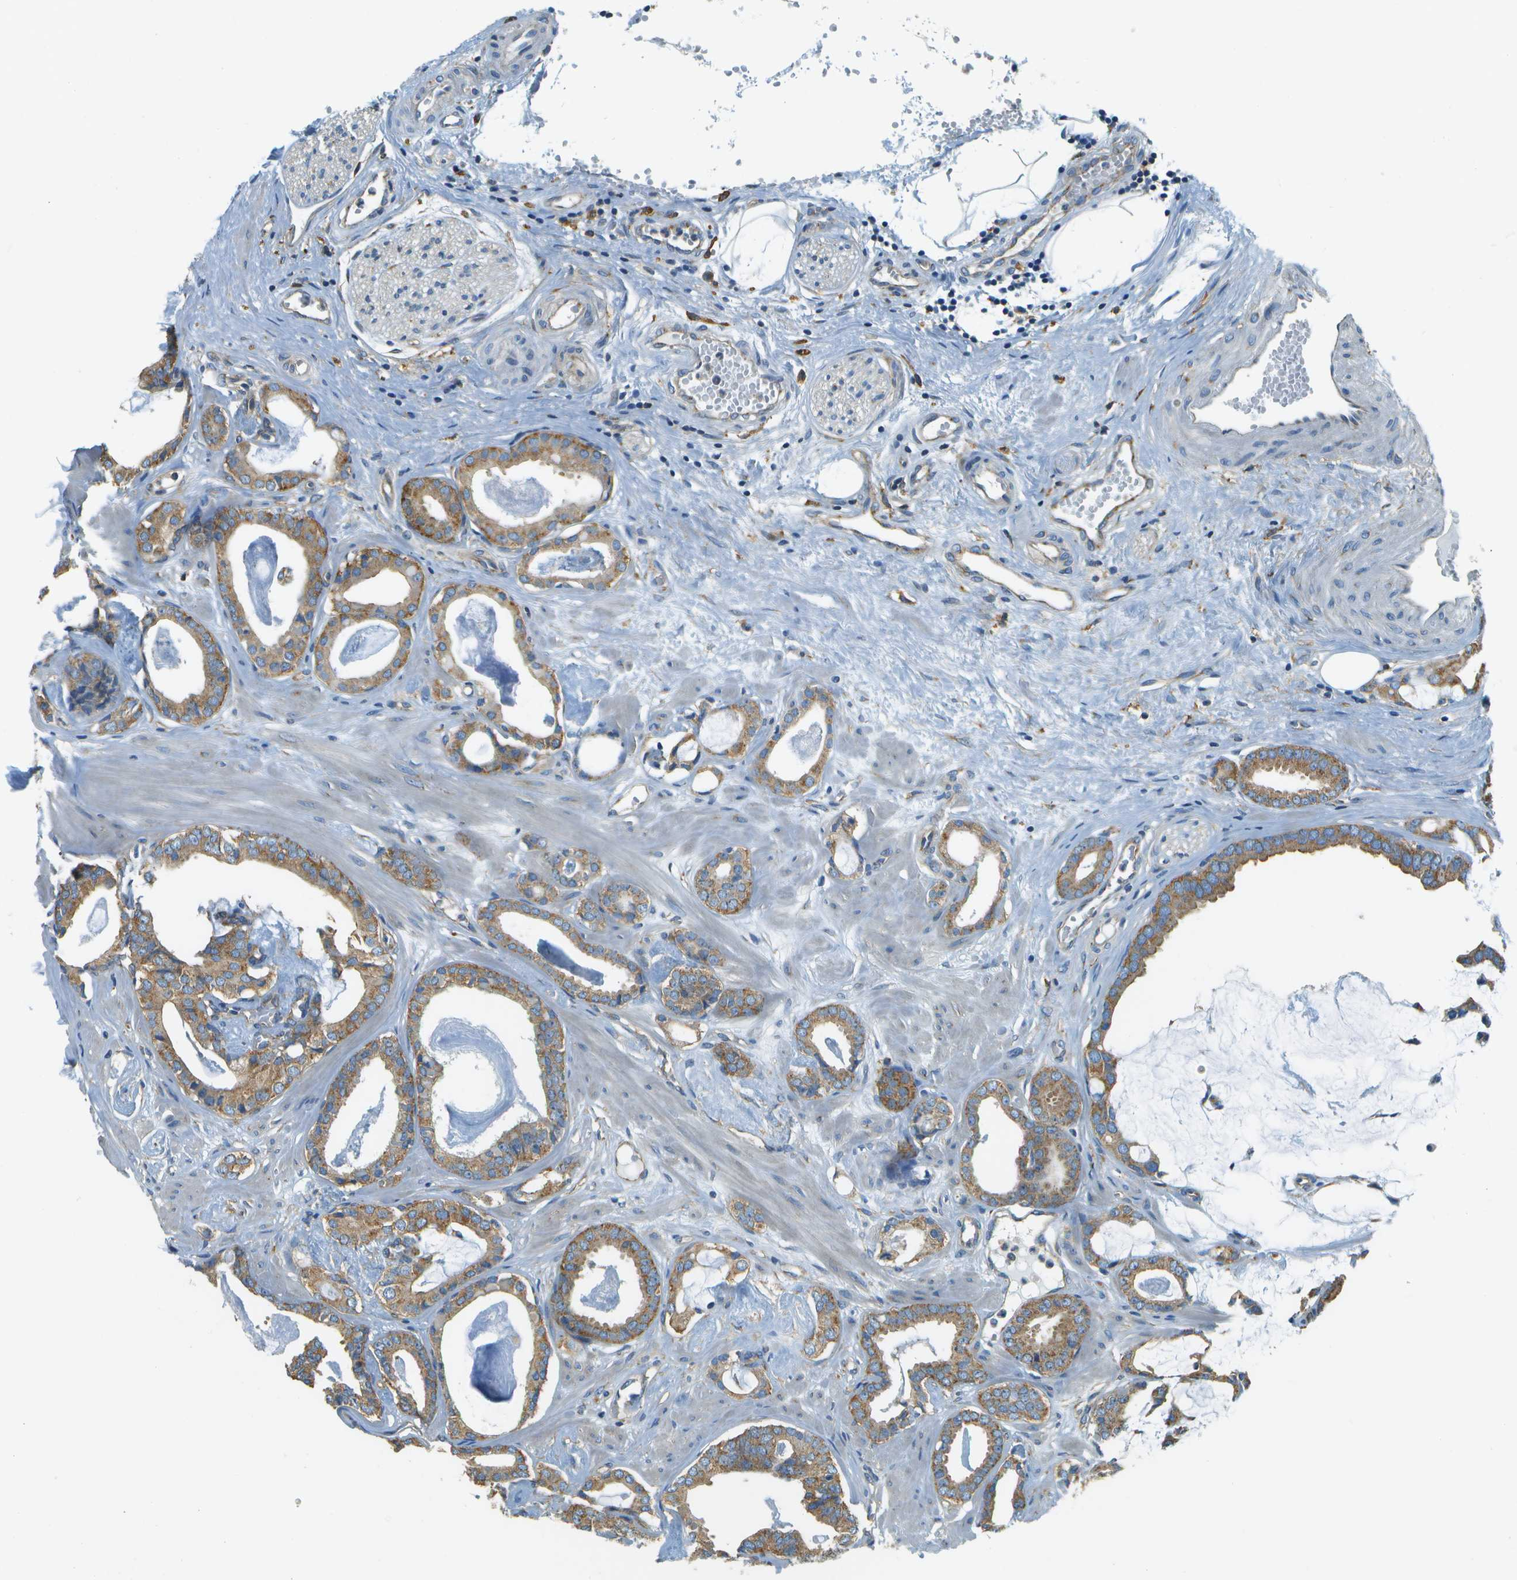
{"staining": {"intensity": "moderate", "quantity": ">75%", "location": "cytoplasmic/membranous"}, "tissue": "prostate cancer", "cell_type": "Tumor cells", "image_type": "cancer", "snomed": [{"axis": "morphology", "description": "Adenocarcinoma, Low grade"}, {"axis": "topography", "description": "Prostate"}], "caption": "Protein expression analysis of low-grade adenocarcinoma (prostate) demonstrates moderate cytoplasmic/membranous positivity in about >75% of tumor cells.", "gene": "CLTC", "patient": {"sex": "male", "age": 53}}